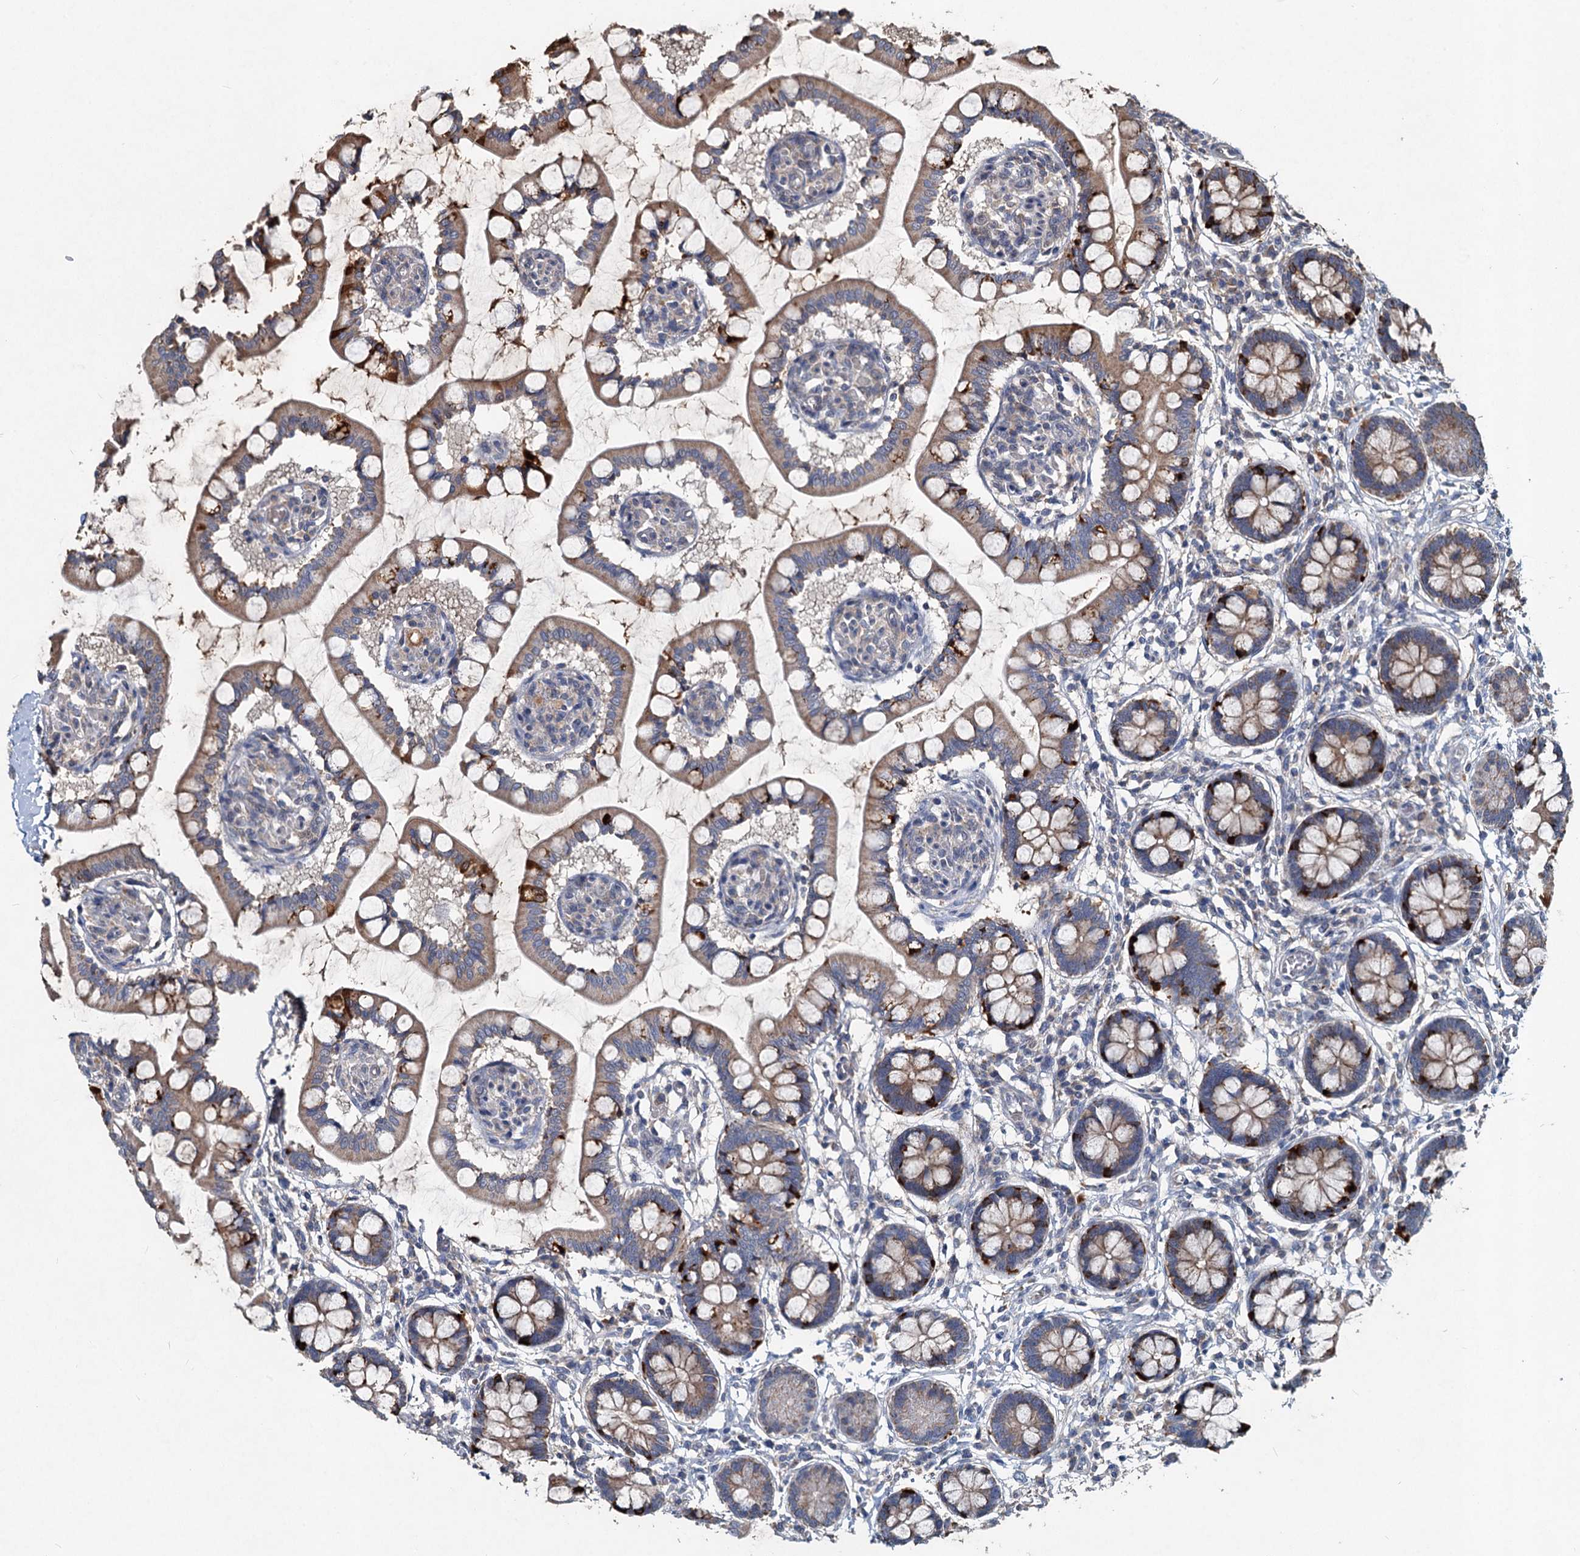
{"staining": {"intensity": "moderate", "quantity": ">75%", "location": "cytoplasmic/membranous"}, "tissue": "small intestine", "cell_type": "Glandular cells", "image_type": "normal", "snomed": [{"axis": "morphology", "description": "Normal tissue, NOS"}, {"axis": "topography", "description": "Small intestine"}], "caption": "Protein staining of benign small intestine exhibits moderate cytoplasmic/membranous positivity in about >75% of glandular cells.", "gene": "OTUB1", "patient": {"sex": "male", "age": 52}}